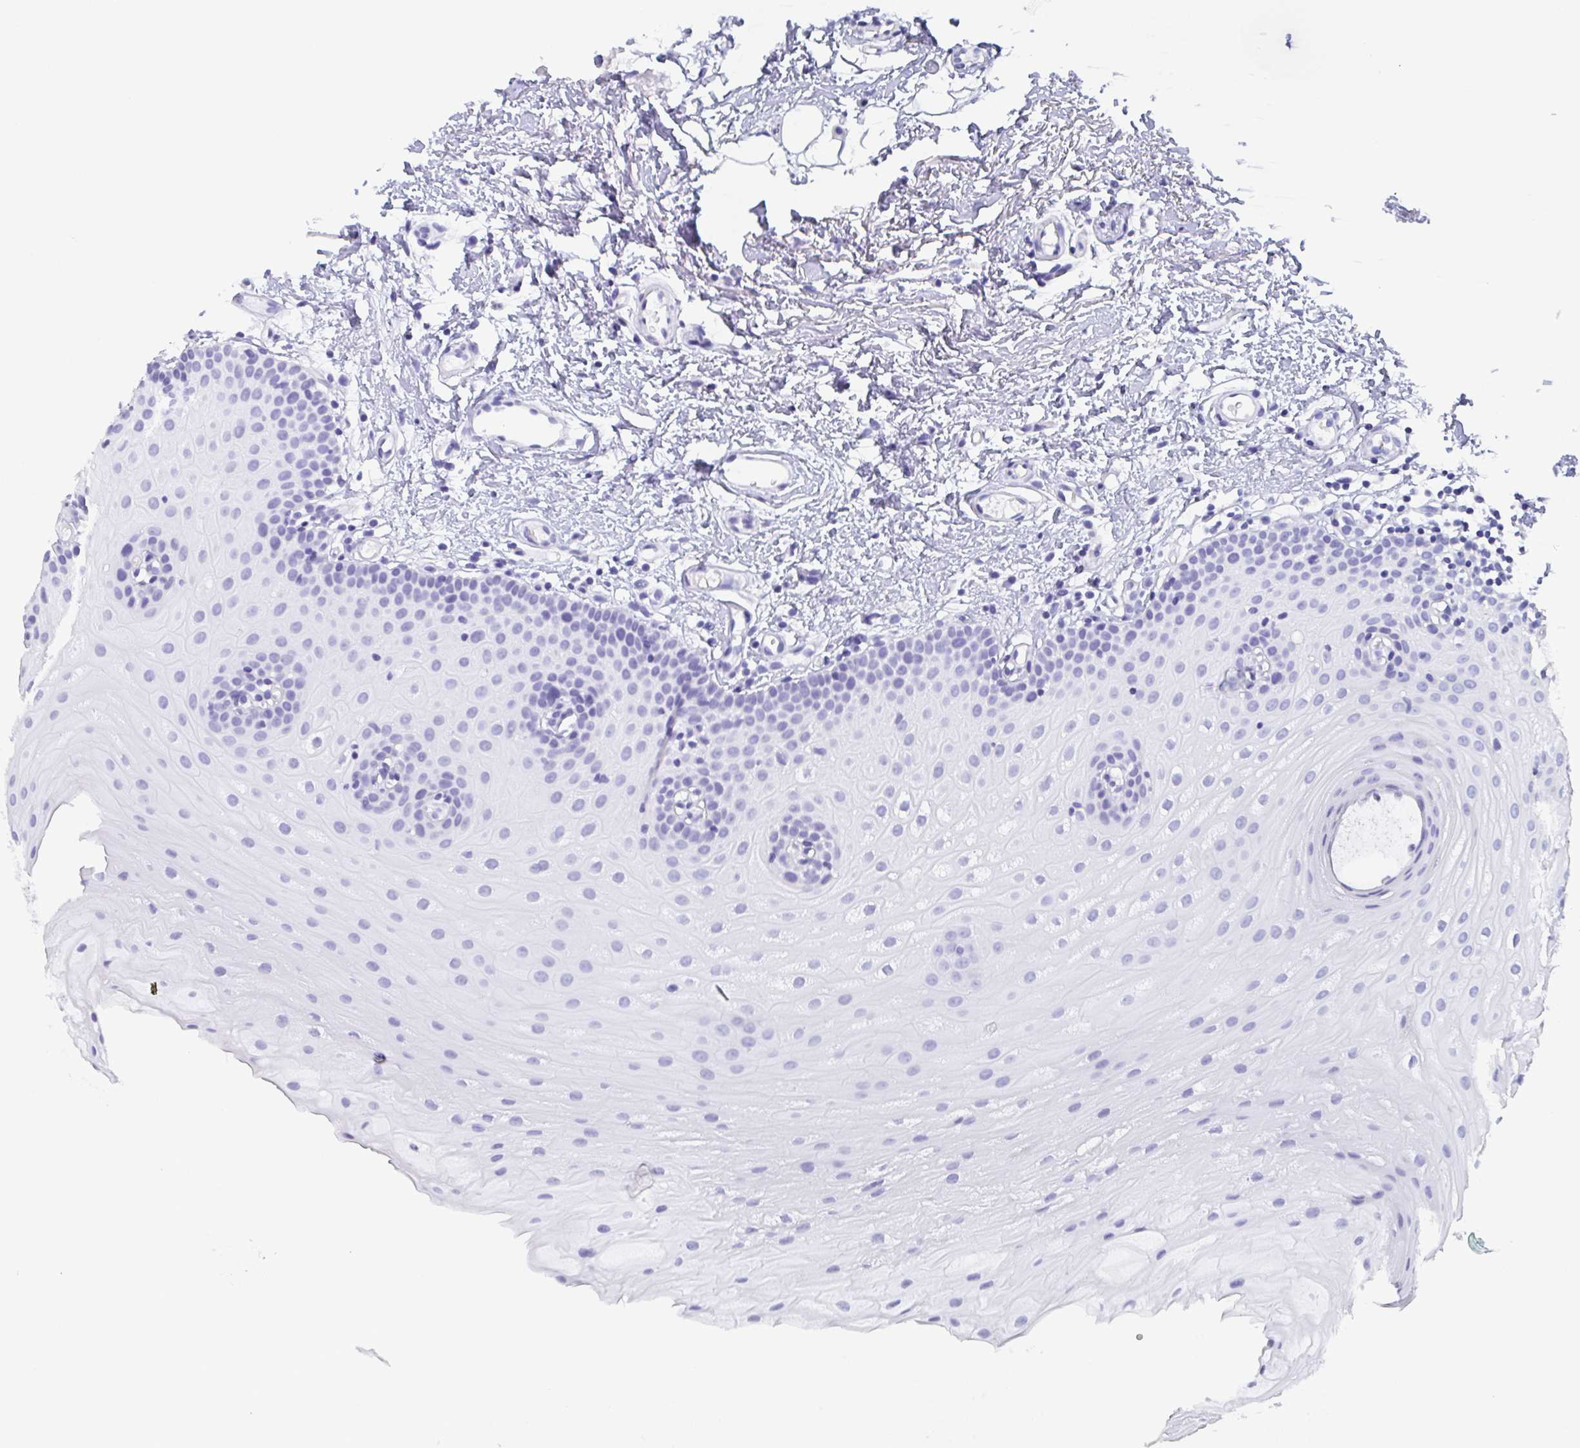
{"staining": {"intensity": "negative", "quantity": "none", "location": "none"}, "tissue": "oral mucosa", "cell_type": "Squamous epithelial cells", "image_type": "normal", "snomed": [{"axis": "morphology", "description": "Normal tissue, NOS"}, {"axis": "morphology", "description": "Adenocarcinoma, NOS"}, {"axis": "topography", "description": "Oral tissue"}, {"axis": "topography", "description": "Head-Neck"}], "caption": "Immunohistochemistry (IHC) photomicrograph of normal oral mucosa: oral mucosa stained with DAB reveals no significant protein positivity in squamous epithelial cells.", "gene": "AGFG2", "patient": {"sex": "female", "age": 57}}